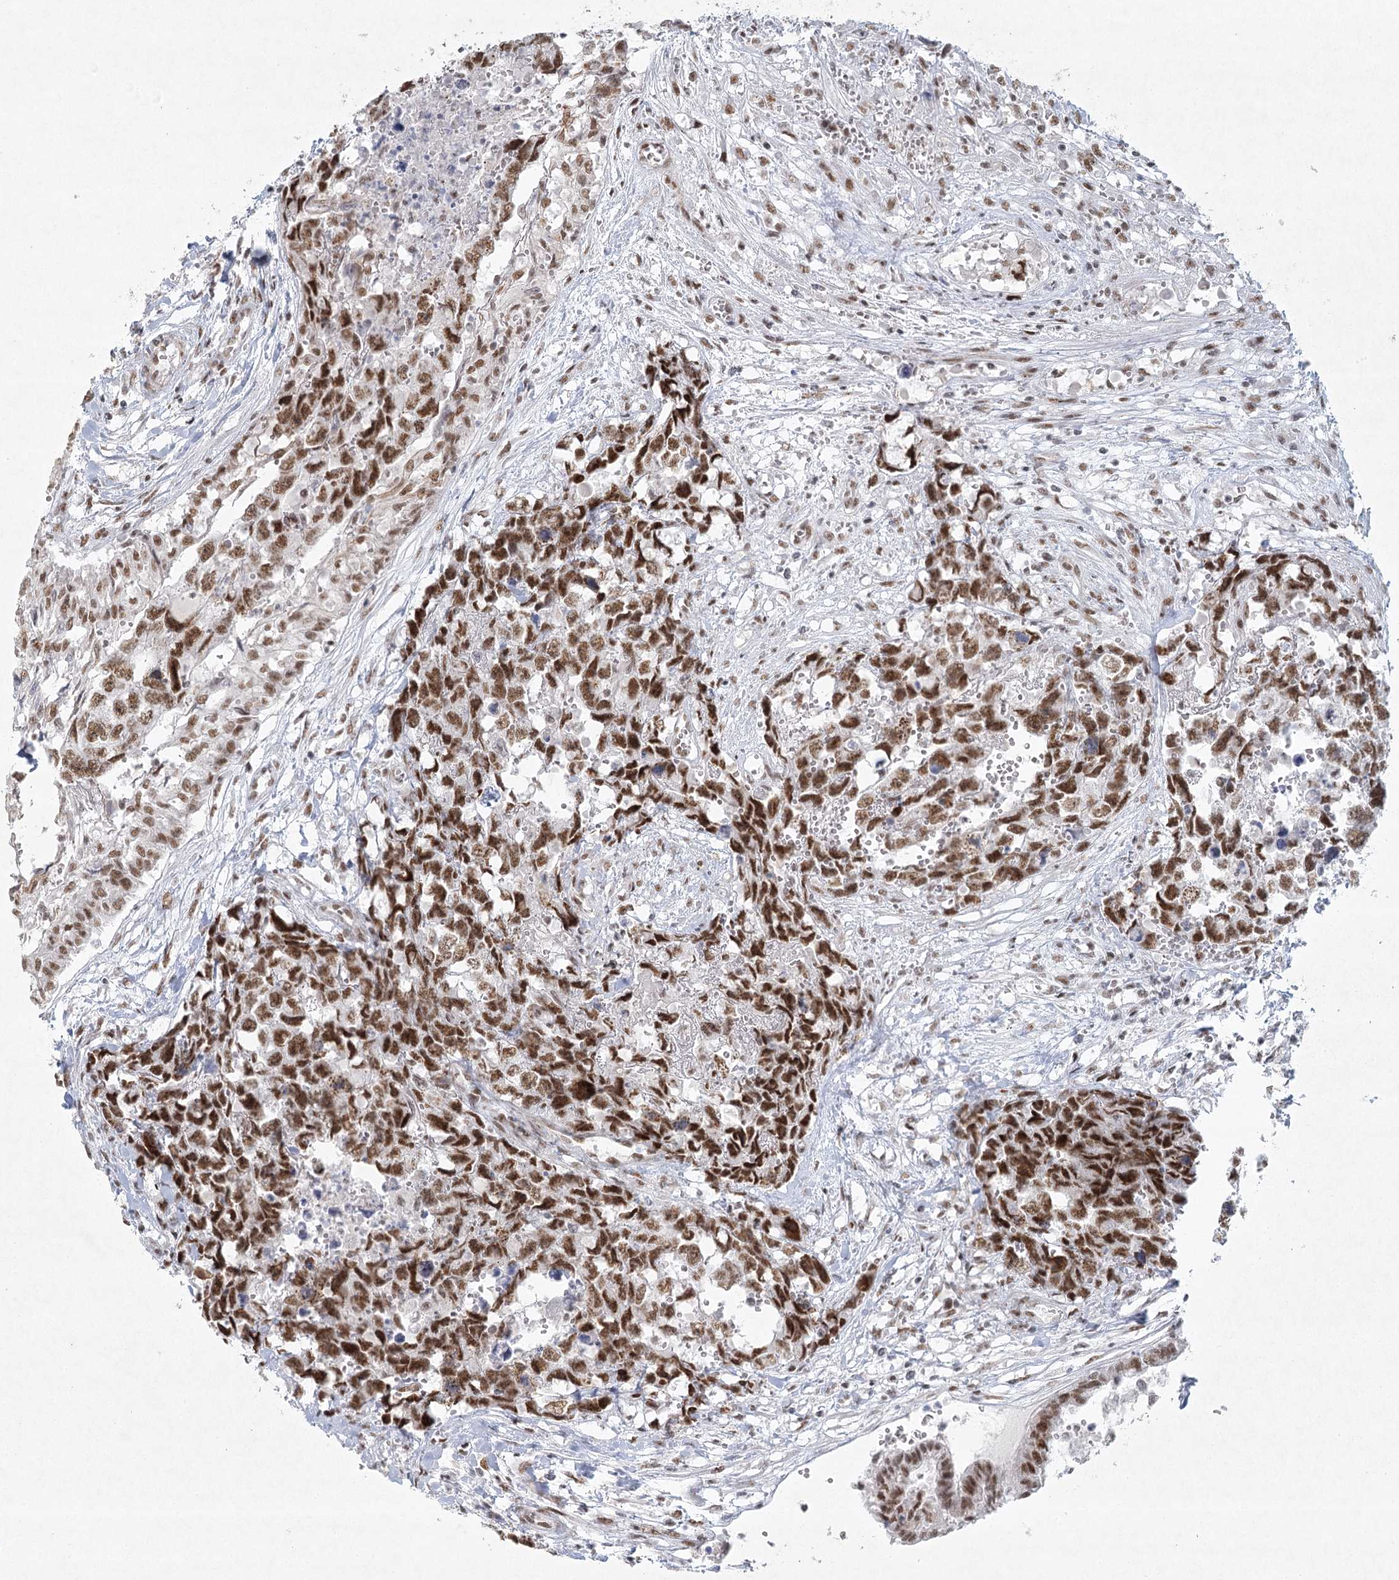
{"staining": {"intensity": "strong", "quantity": ">75%", "location": "nuclear"}, "tissue": "testis cancer", "cell_type": "Tumor cells", "image_type": "cancer", "snomed": [{"axis": "morphology", "description": "Carcinoma, Embryonal, NOS"}, {"axis": "topography", "description": "Testis"}], "caption": "Strong nuclear positivity for a protein is present in approximately >75% of tumor cells of testis cancer (embryonal carcinoma) using IHC.", "gene": "U2SURP", "patient": {"sex": "male", "age": 31}}